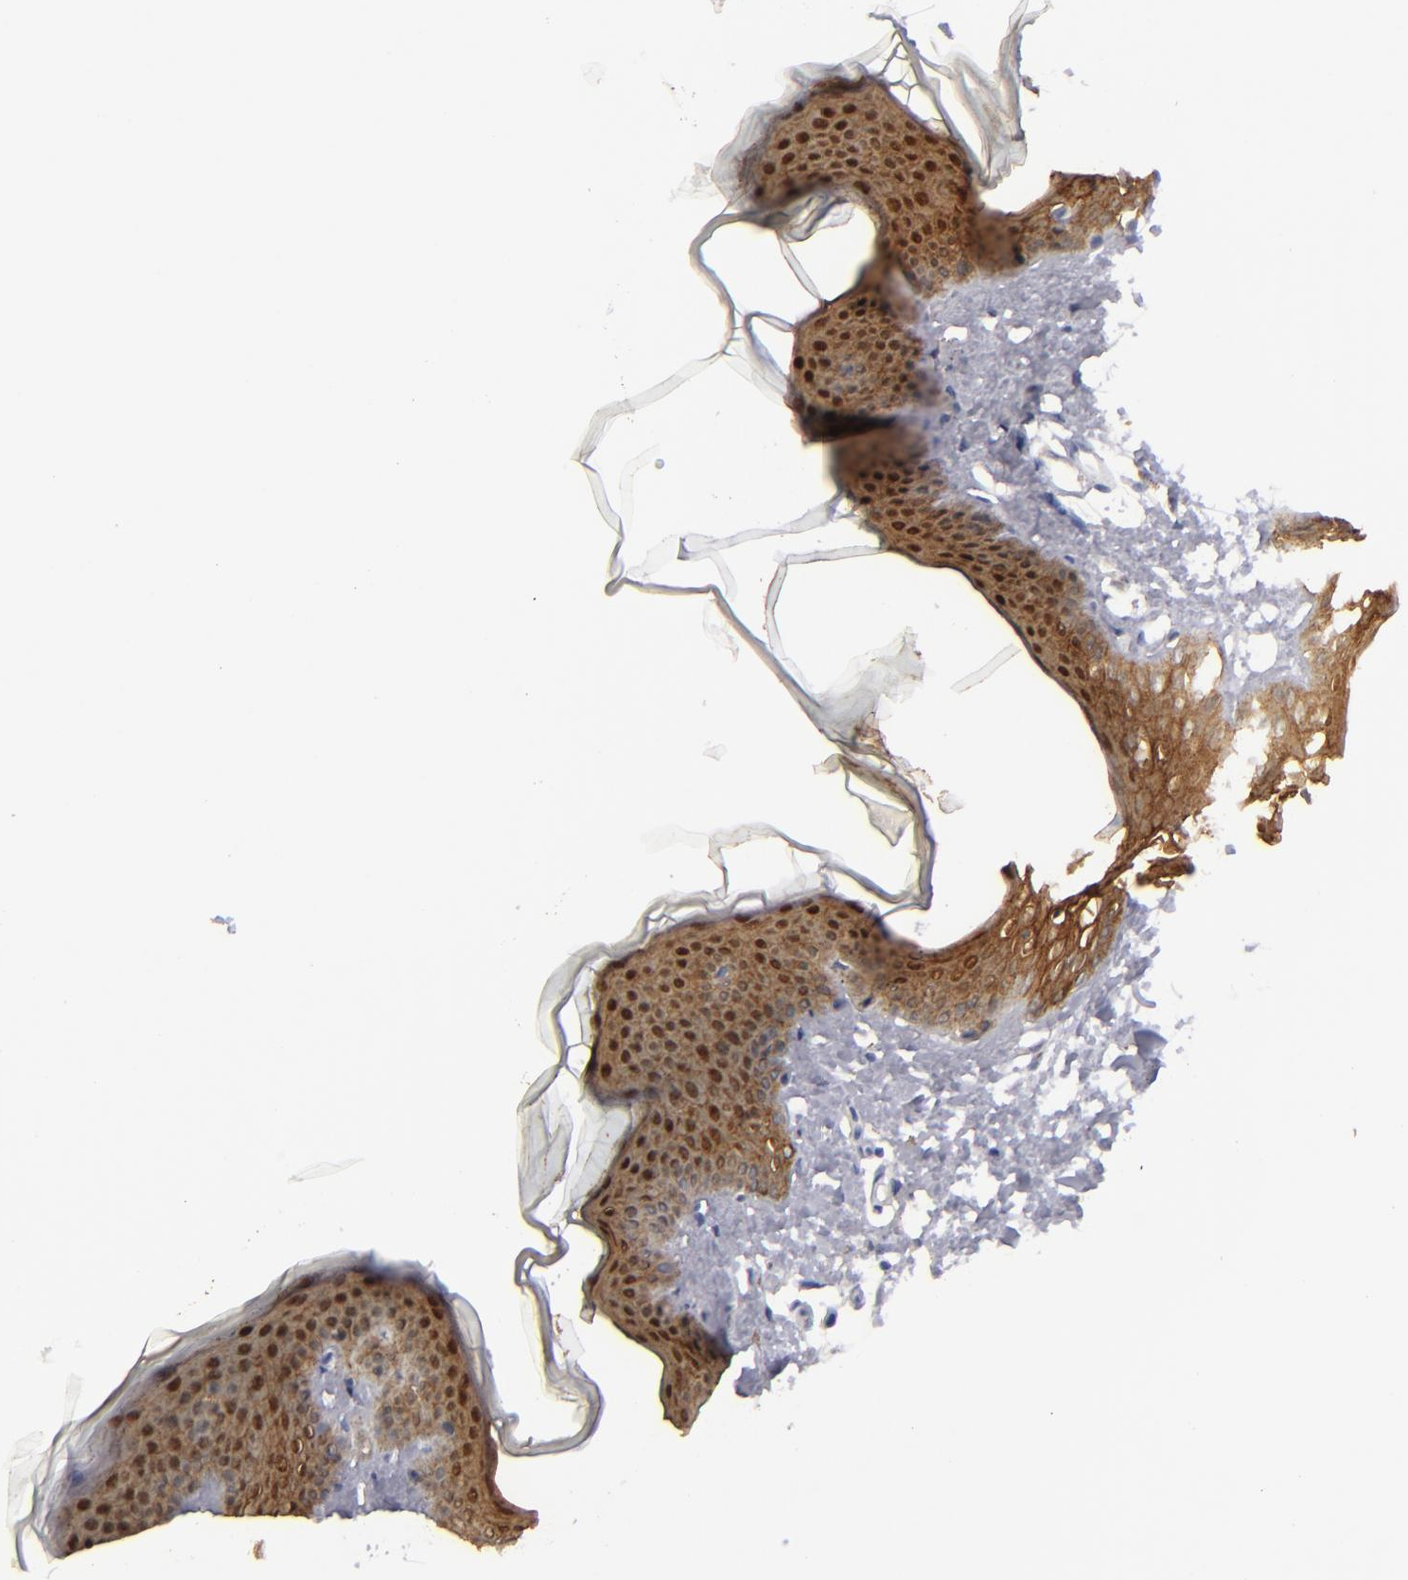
{"staining": {"intensity": "negative", "quantity": "none", "location": "none"}, "tissue": "skin", "cell_type": "Fibroblasts", "image_type": "normal", "snomed": [{"axis": "morphology", "description": "Normal tissue, NOS"}, {"axis": "topography", "description": "Skin"}], "caption": "High power microscopy photomicrograph of an immunohistochemistry histopathology image of normal skin, revealing no significant staining in fibroblasts.", "gene": "JUP", "patient": {"sex": "female", "age": 17}}